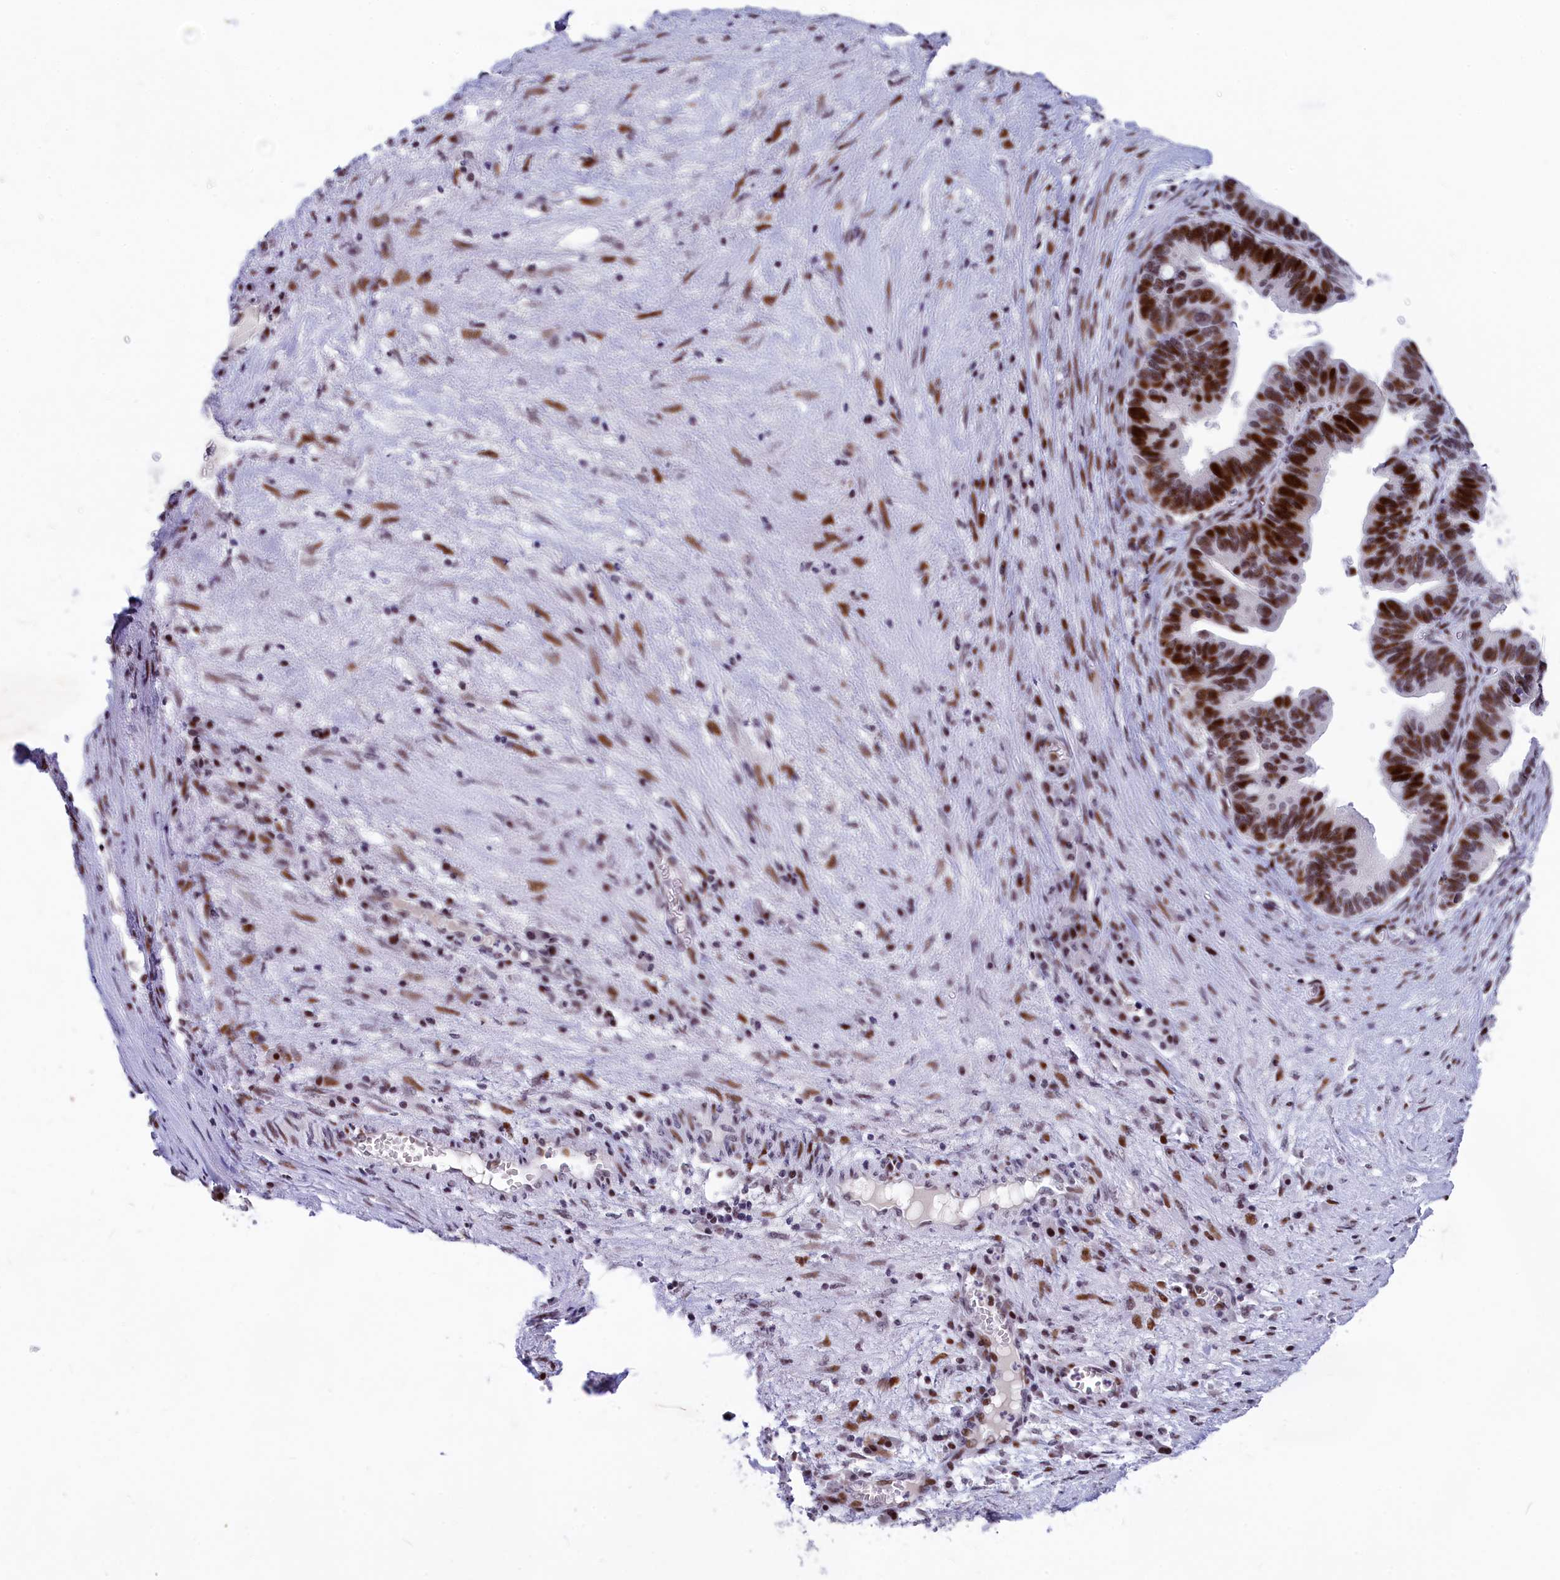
{"staining": {"intensity": "strong", "quantity": ">75%", "location": "nuclear"}, "tissue": "ovarian cancer", "cell_type": "Tumor cells", "image_type": "cancer", "snomed": [{"axis": "morphology", "description": "Cystadenocarcinoma, serous, NOS"}, {"axis": "topography", "description": "Ovary"}], "caption": "IHC histopathology image of human serous cystadenocarcinoma (ovarian) stained for a protein (brown), which demonstrates high levels of strong nuclear positivity in about >75% of tumor cells.", "gene": "NSA2", "patient": {"sex": "female", "age": 56}}